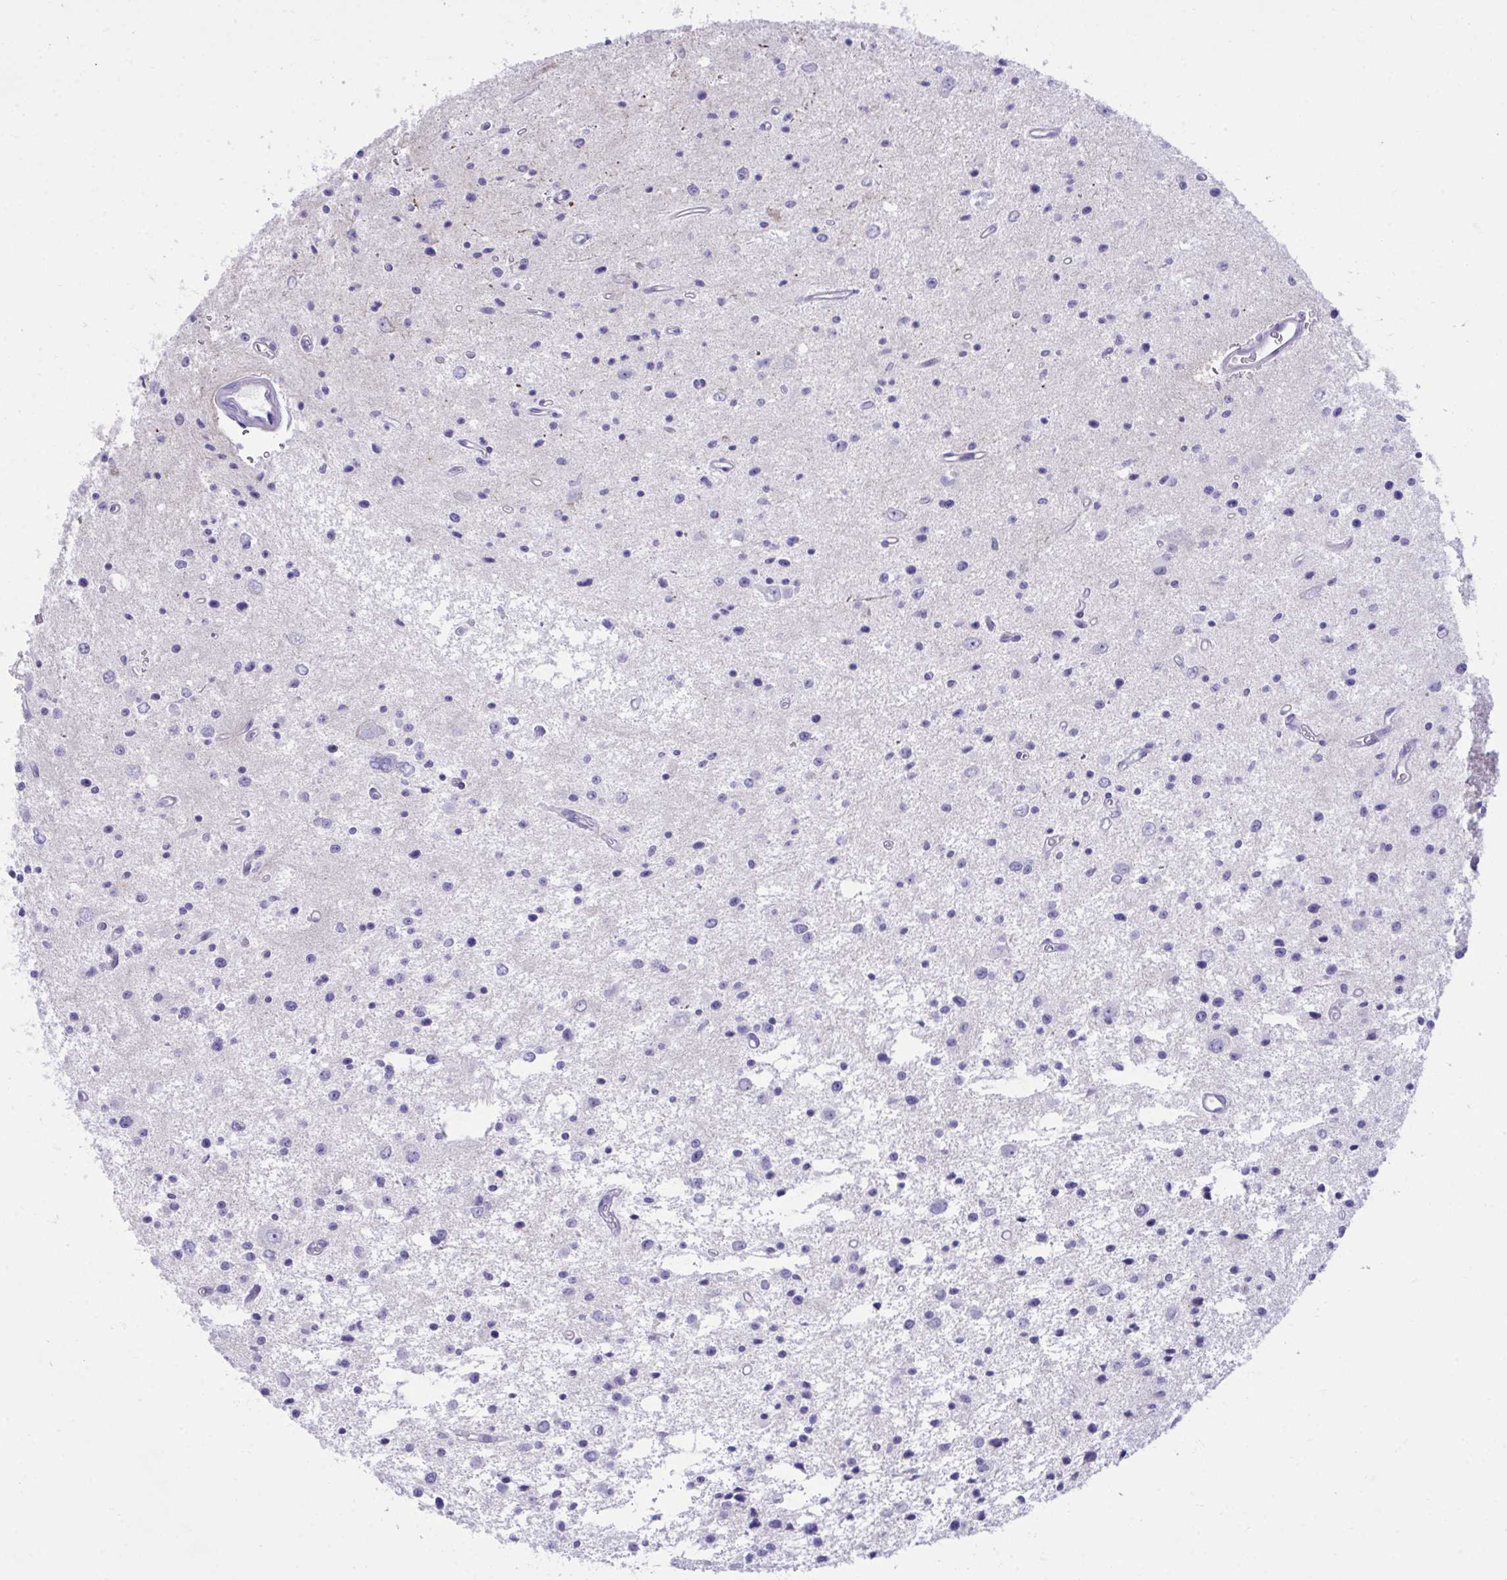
{"staining": {"intensity": "negative", "quantity": "none", "location": "none"}, "tissue": "glioma", "cell_type": "Tumor cells", "image_type": "cancer", "snomed": [{"axis": "morphology", "description": "Glioma, malignant, Low grade"}, {"axis": "topography", "description": "Brain"}], "caption": "The histopathology image exhibits no staining of tumor cells in malignant glioma (low-grade).", "gene": "PLEKHH1", "patient": {"sex": "male", "age": 43}}